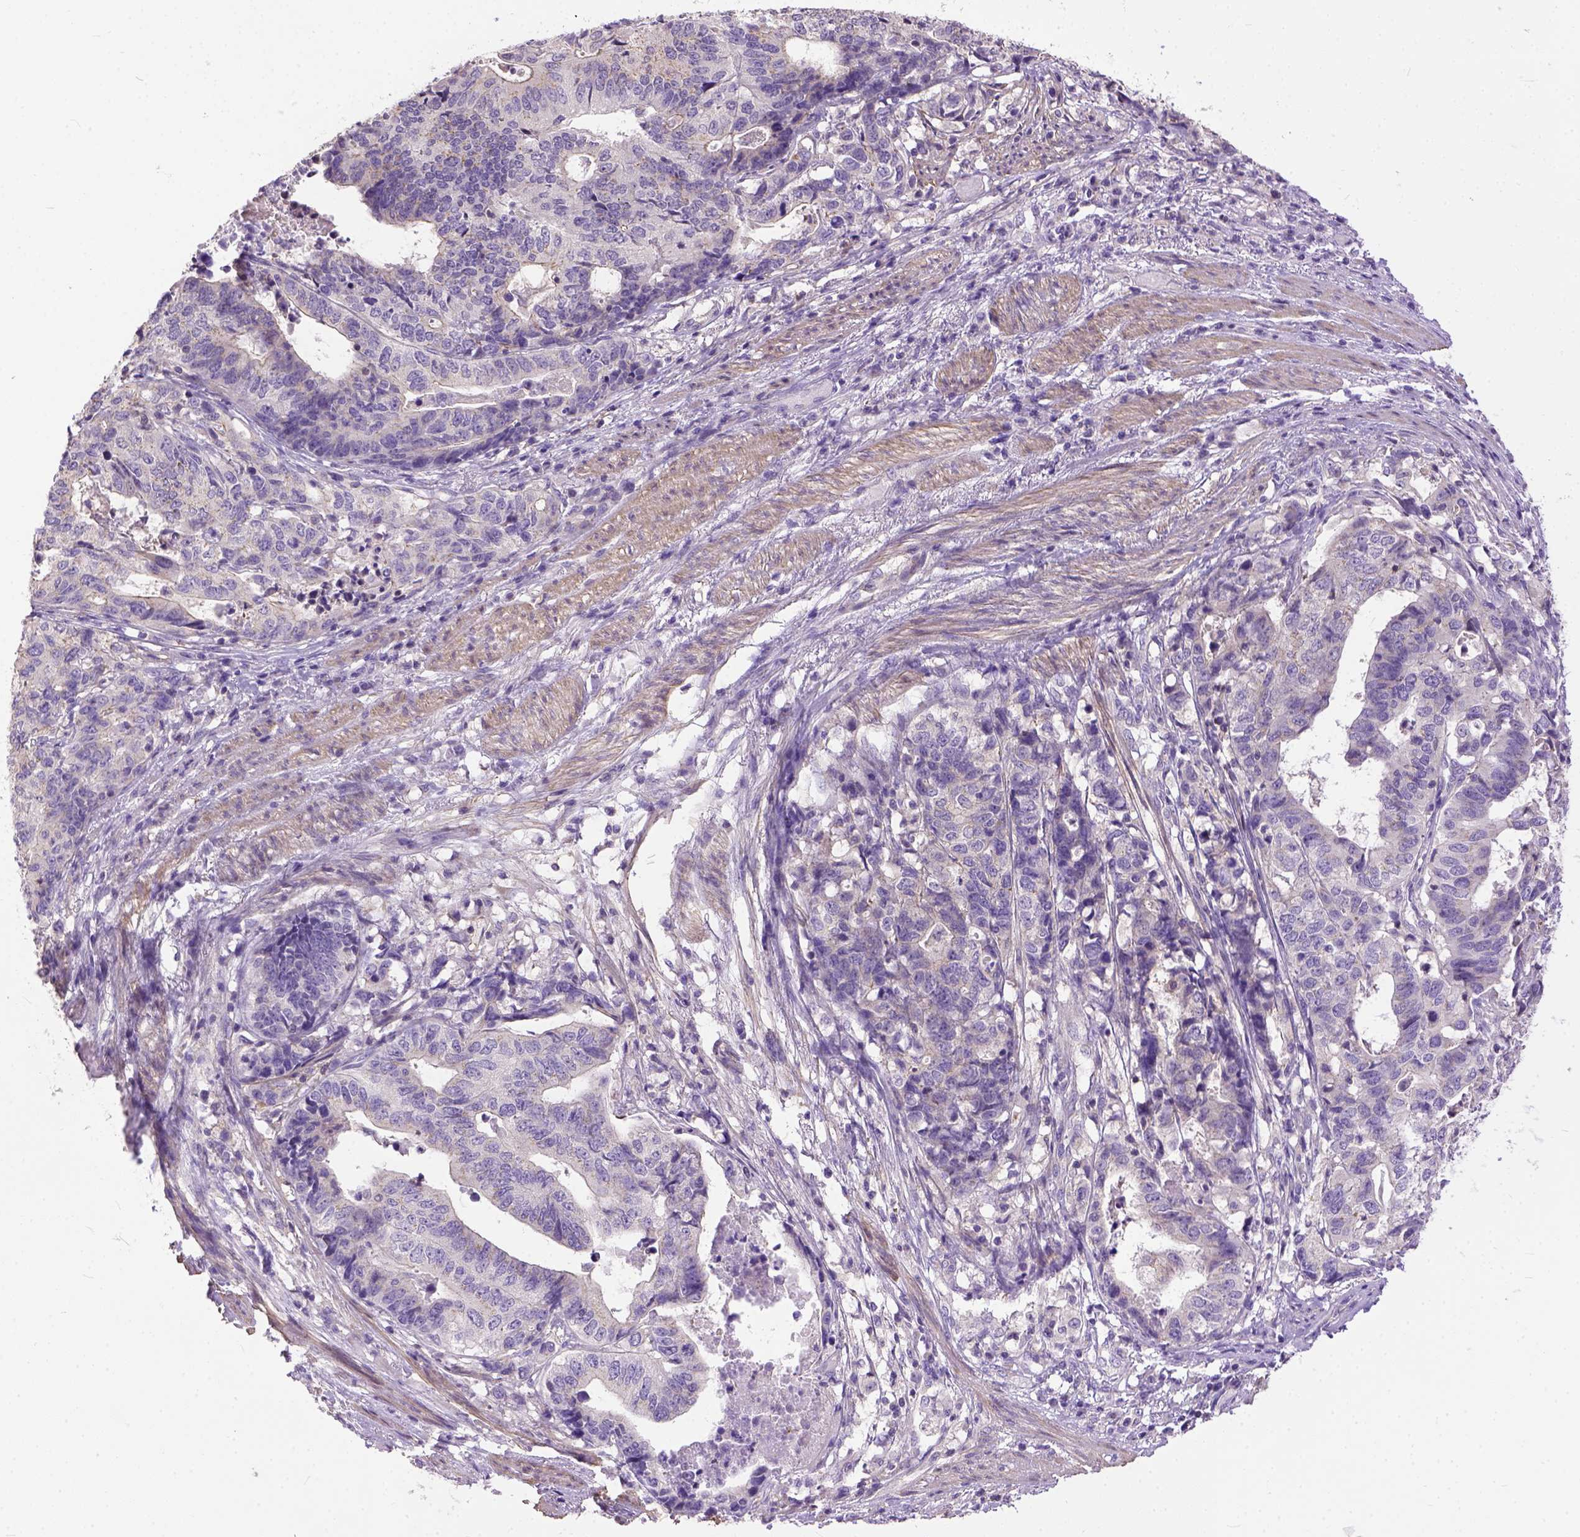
{"staining": {"intensity": "negative", "quantity": "none", "location": "none"}, "tissue": "stomach cancer", "cell_type": "Tumor cells", "image_type": "cancer", "snomed": [{"axis": "morphology", "description": "Adenocarcinoma, NOS"}, {"axis": "topography", "description": "Stomach, upper"}], "caption": "A histopathology image of stomach cancer (adenocarcinoma) stained for a protein exhibits no brown staining in tumor cells.", "gene": "BANF2", "patient": {"sex": "female", "age": 67}}